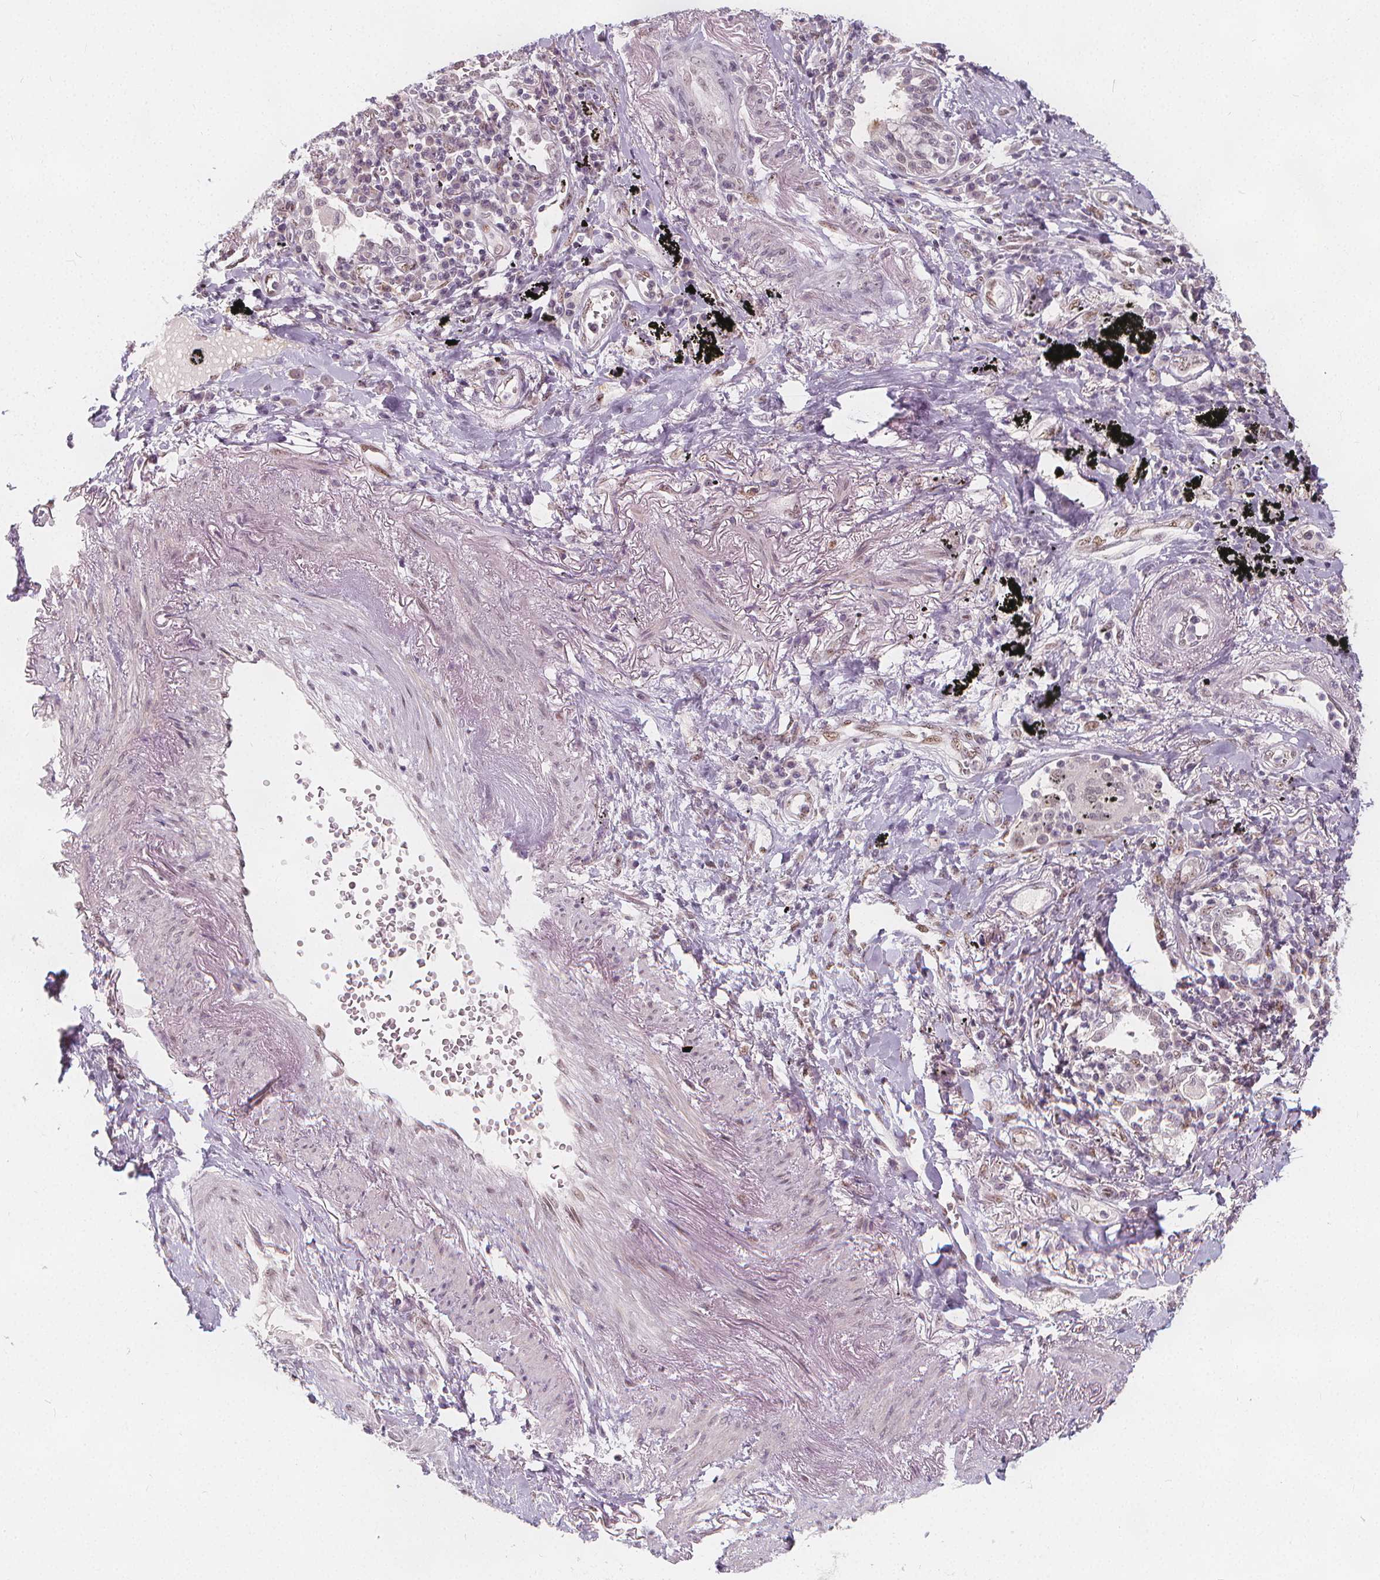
{"staining": {"intensity": "negative", "quantity": "none", "location": "none"}, "tissue": "lung cancer", "cell_type": "Tumor cells", "image_type": "cancer", "snomed": [{"axis": "morphology", "description": "Squamous cell carcinoma, NOS"}, {"axis": "topography", "description": "Lung"}], "caption": "Tumor cells show no significant protein positivity in lung squamous cell carcinoma. (Brightfield microscopy of DAB (3,3'-diaminobenzidine) IHC at high magnification).", "gene": "DRC3", "patient": {"sex": "male", "age": 78}}